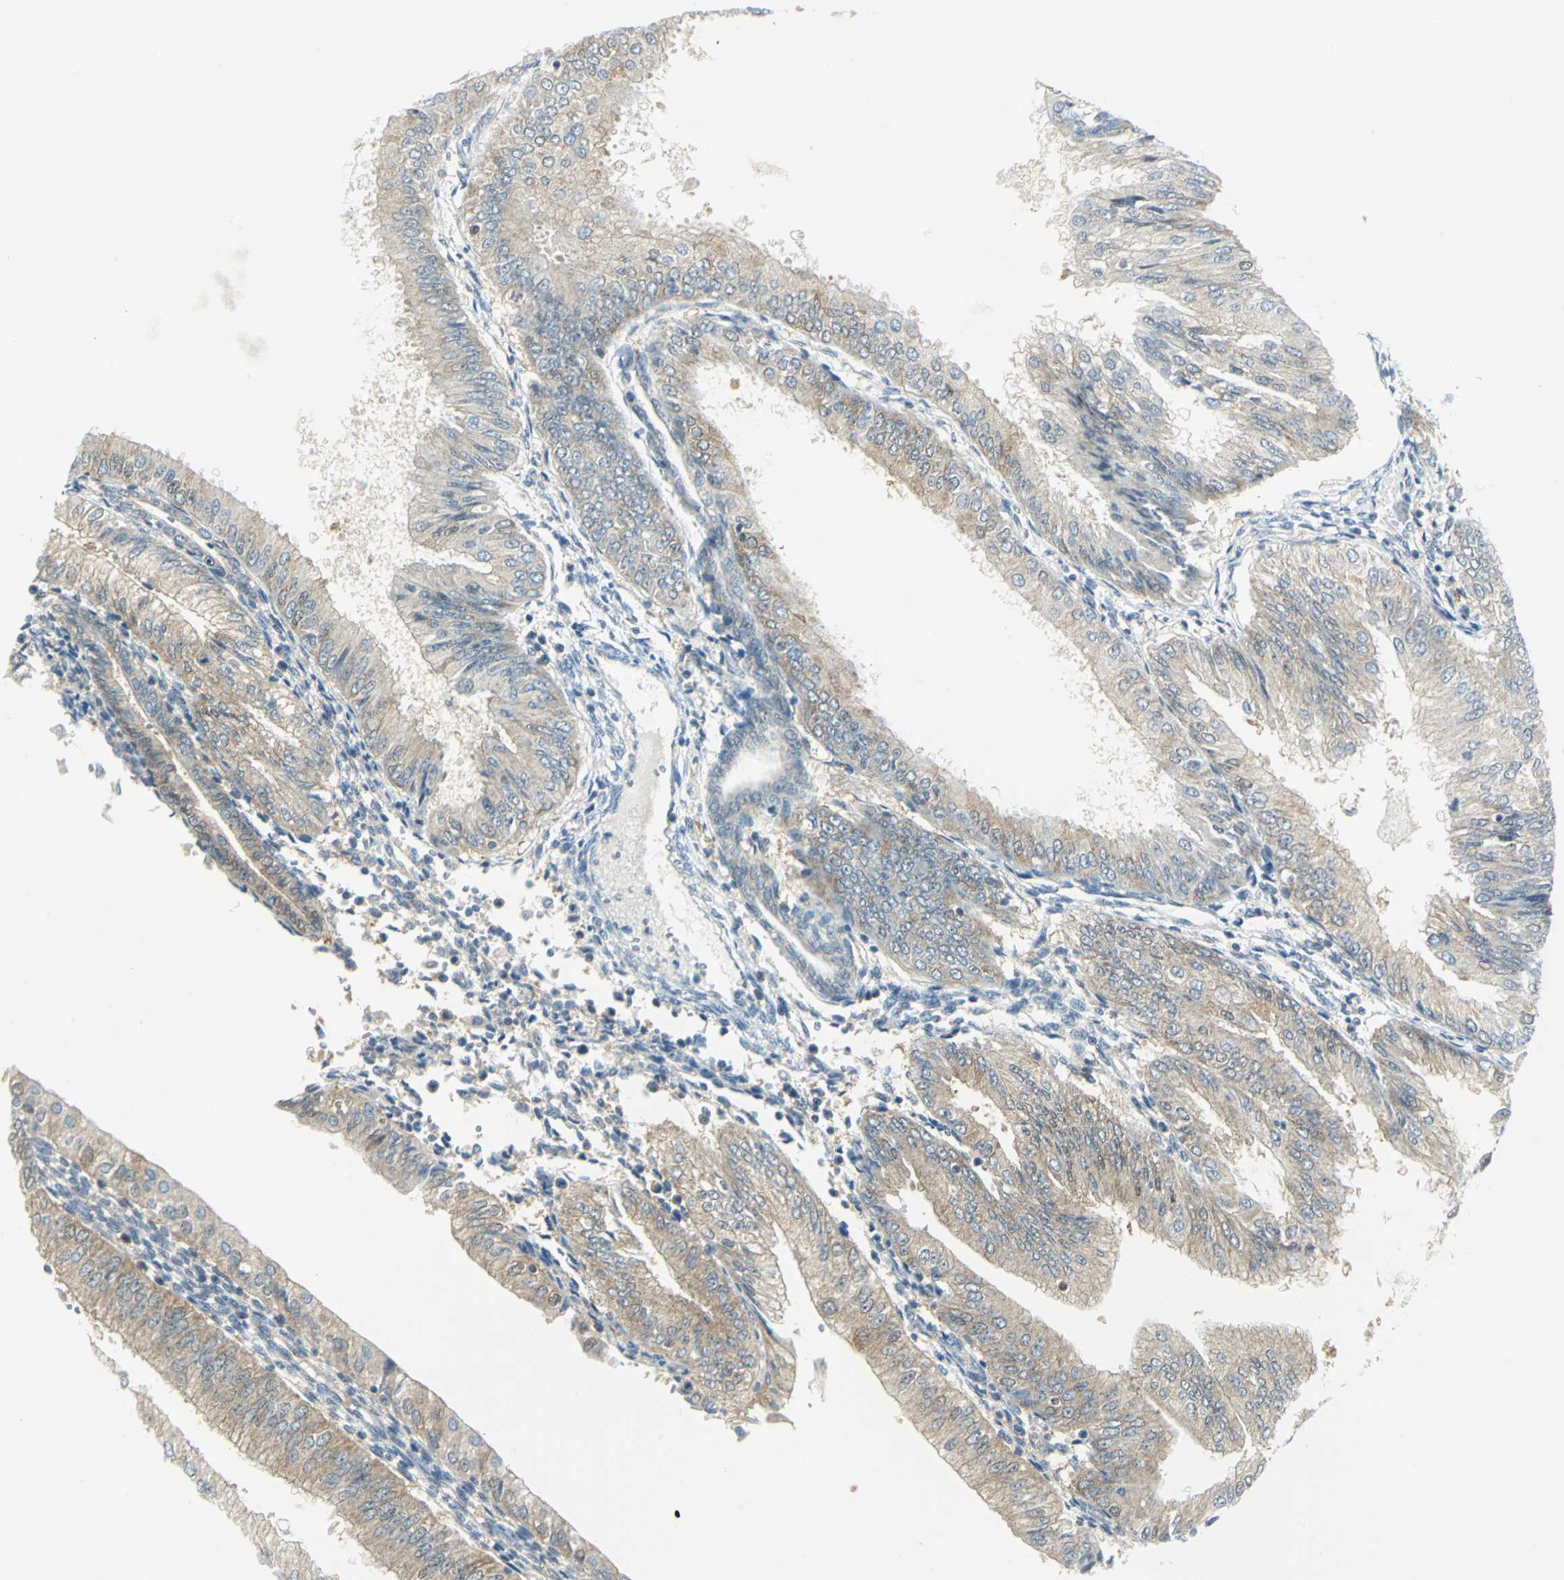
{"staining": {"intensity": "weak", "quantity": ">75%", "location": "cytoplasmic/membranous"}, "tissue": "endometrial cancer", "cell_type": "Tumor cells", "image_type": "cancer", "snomed": [{"axis": "morphology", "description": "Adenocarcinoma, NOS"}, {"axis": "topography", "description": "Endometrium"}], "caption": "Approximately >75% of tumor cells in endometrial cancer (adenocarcinoma) show weak cytoplasmic/membranous protein staining as visualized by brown immunohistochemical staining.", "gene": "ALDOA", "patient": {"sex": "female", "age": 53}}